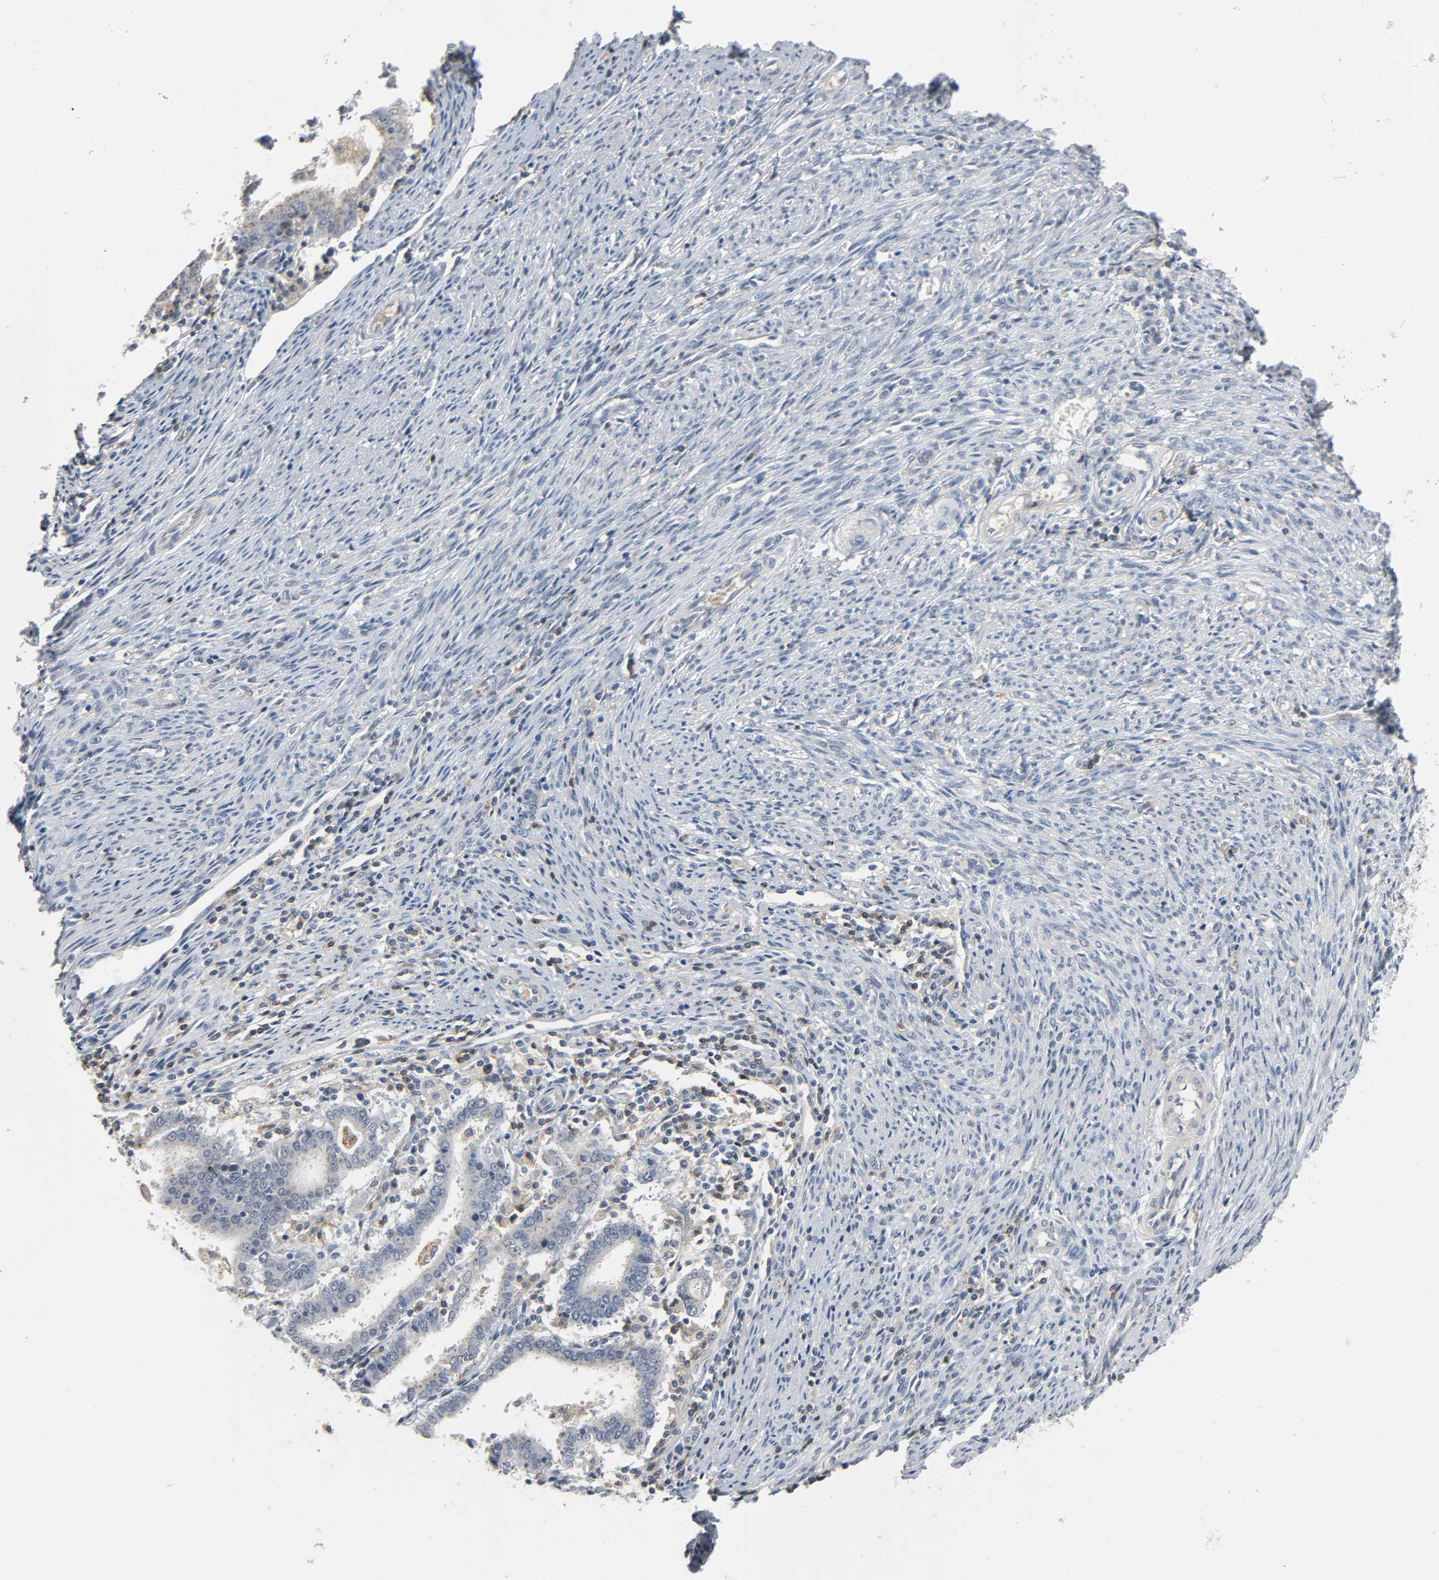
{"staining": {"intensity": "negative", "quantity": "none", "location": "none"}, "tissue": "endometrial cancer", "cell_type": "Tumor cells", "image_type": "cancer", "snomed": [{"axis": "morphology", "description": "Adenocarcinoma, NOS"}, {"axis": "topography", "description": "Uterus"}], "caption": "Endometrial cancer (adenocarcinoma) stained for a protein using immunohistochemistry (IHC) demonstrates no expression tumor cells.", "gene": "CD4", "patient": {"sex": "female", "age": 83}}